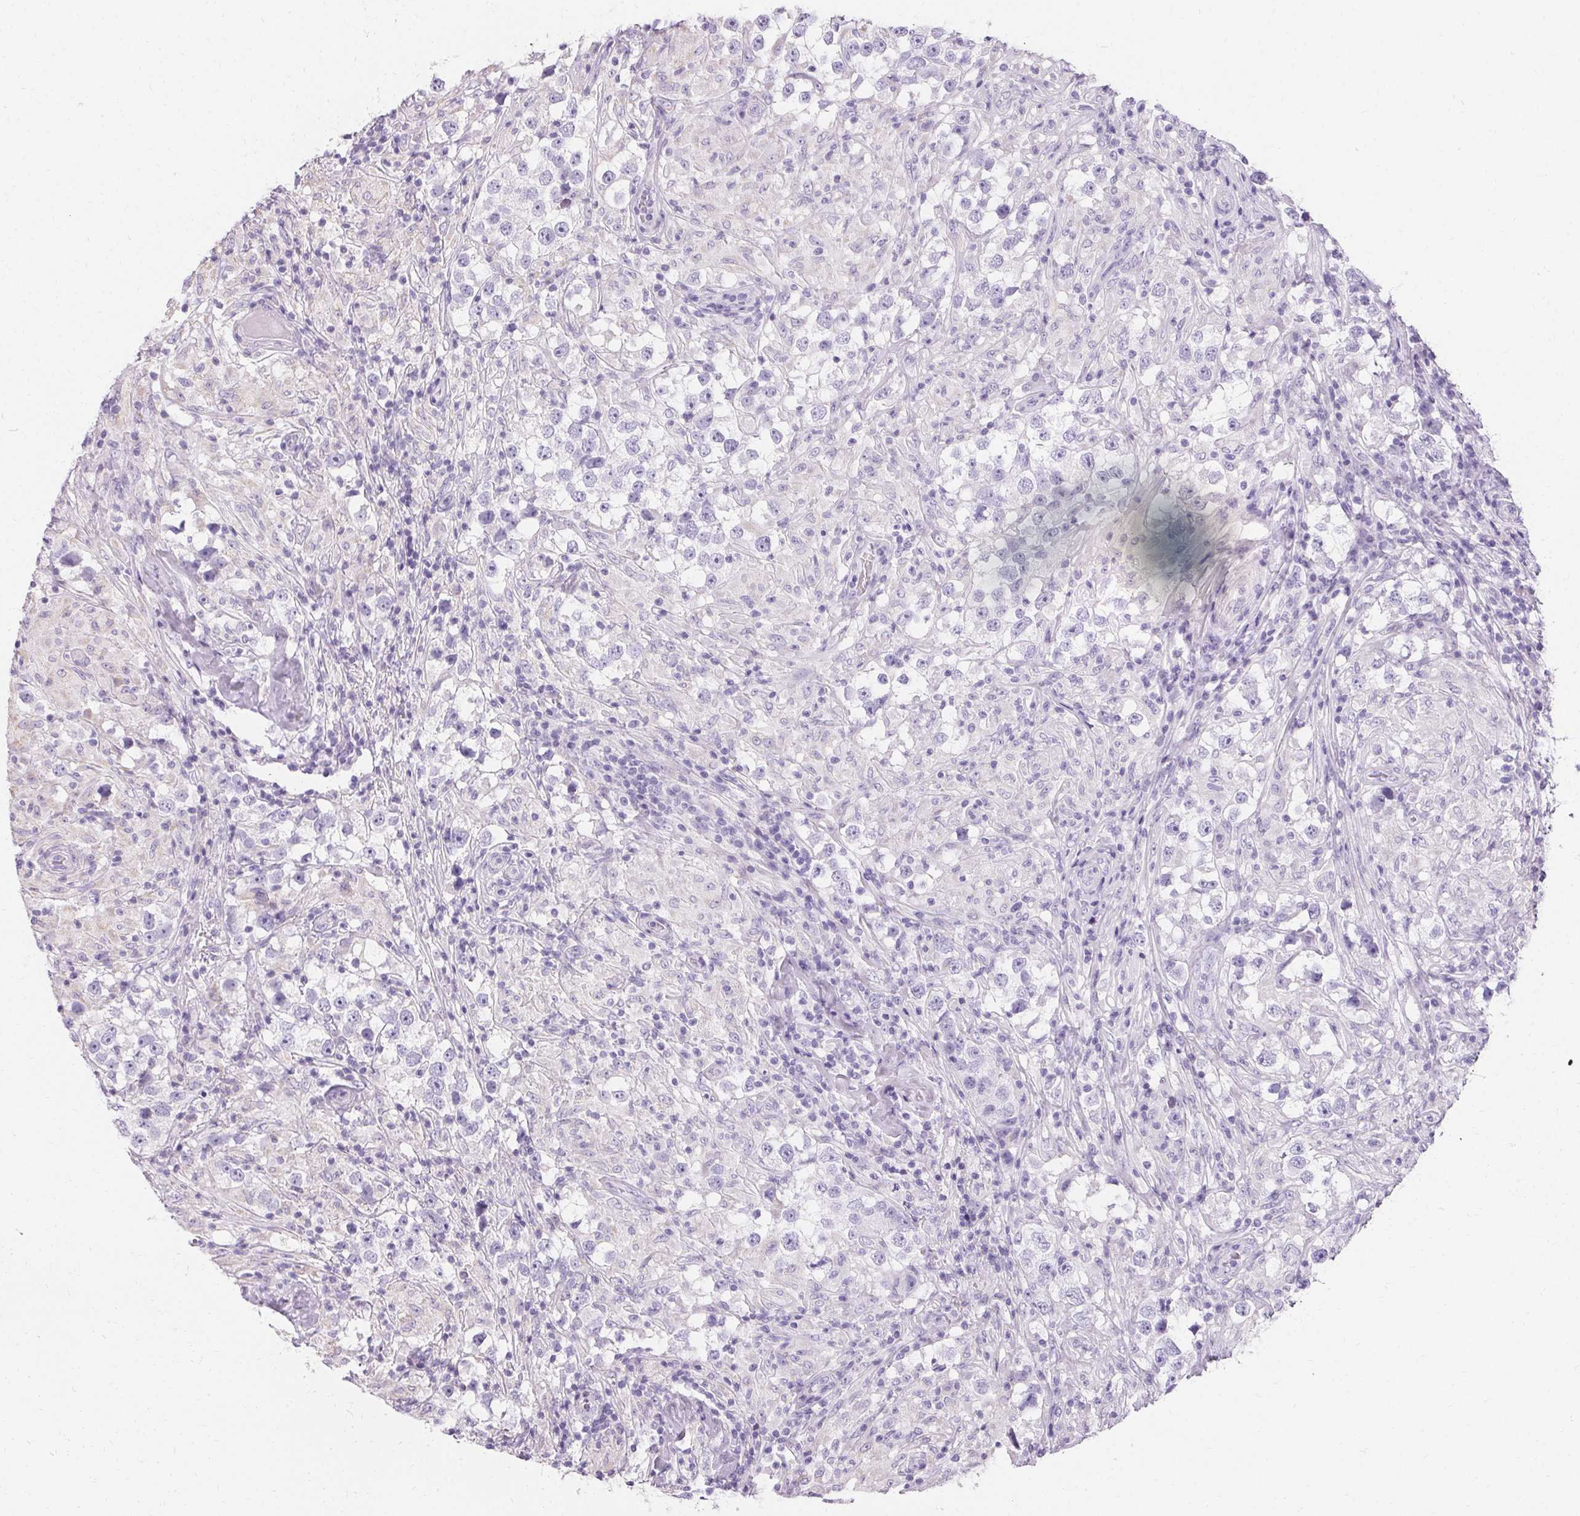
{"staining": {"intensity": "negative", "quantity": "none", "location": "none"}, "tissue": "testis cancer", "cell_type": "Tumor cells", "image_type": "cancer", "snomed": [{"axis": "morphology", "description": "Seminoma, NOS"}, {"axis": "topography", "description": "Testis"}], "caption": "Immunohistochemistry of human testis cancer demonstrates no expression in tumor cells. (Immunohistochemistry (ihc), brightfield microscopy, high magnification).", "gene": "ASGR2", "patient": {"sex": "male", "age": 46}}